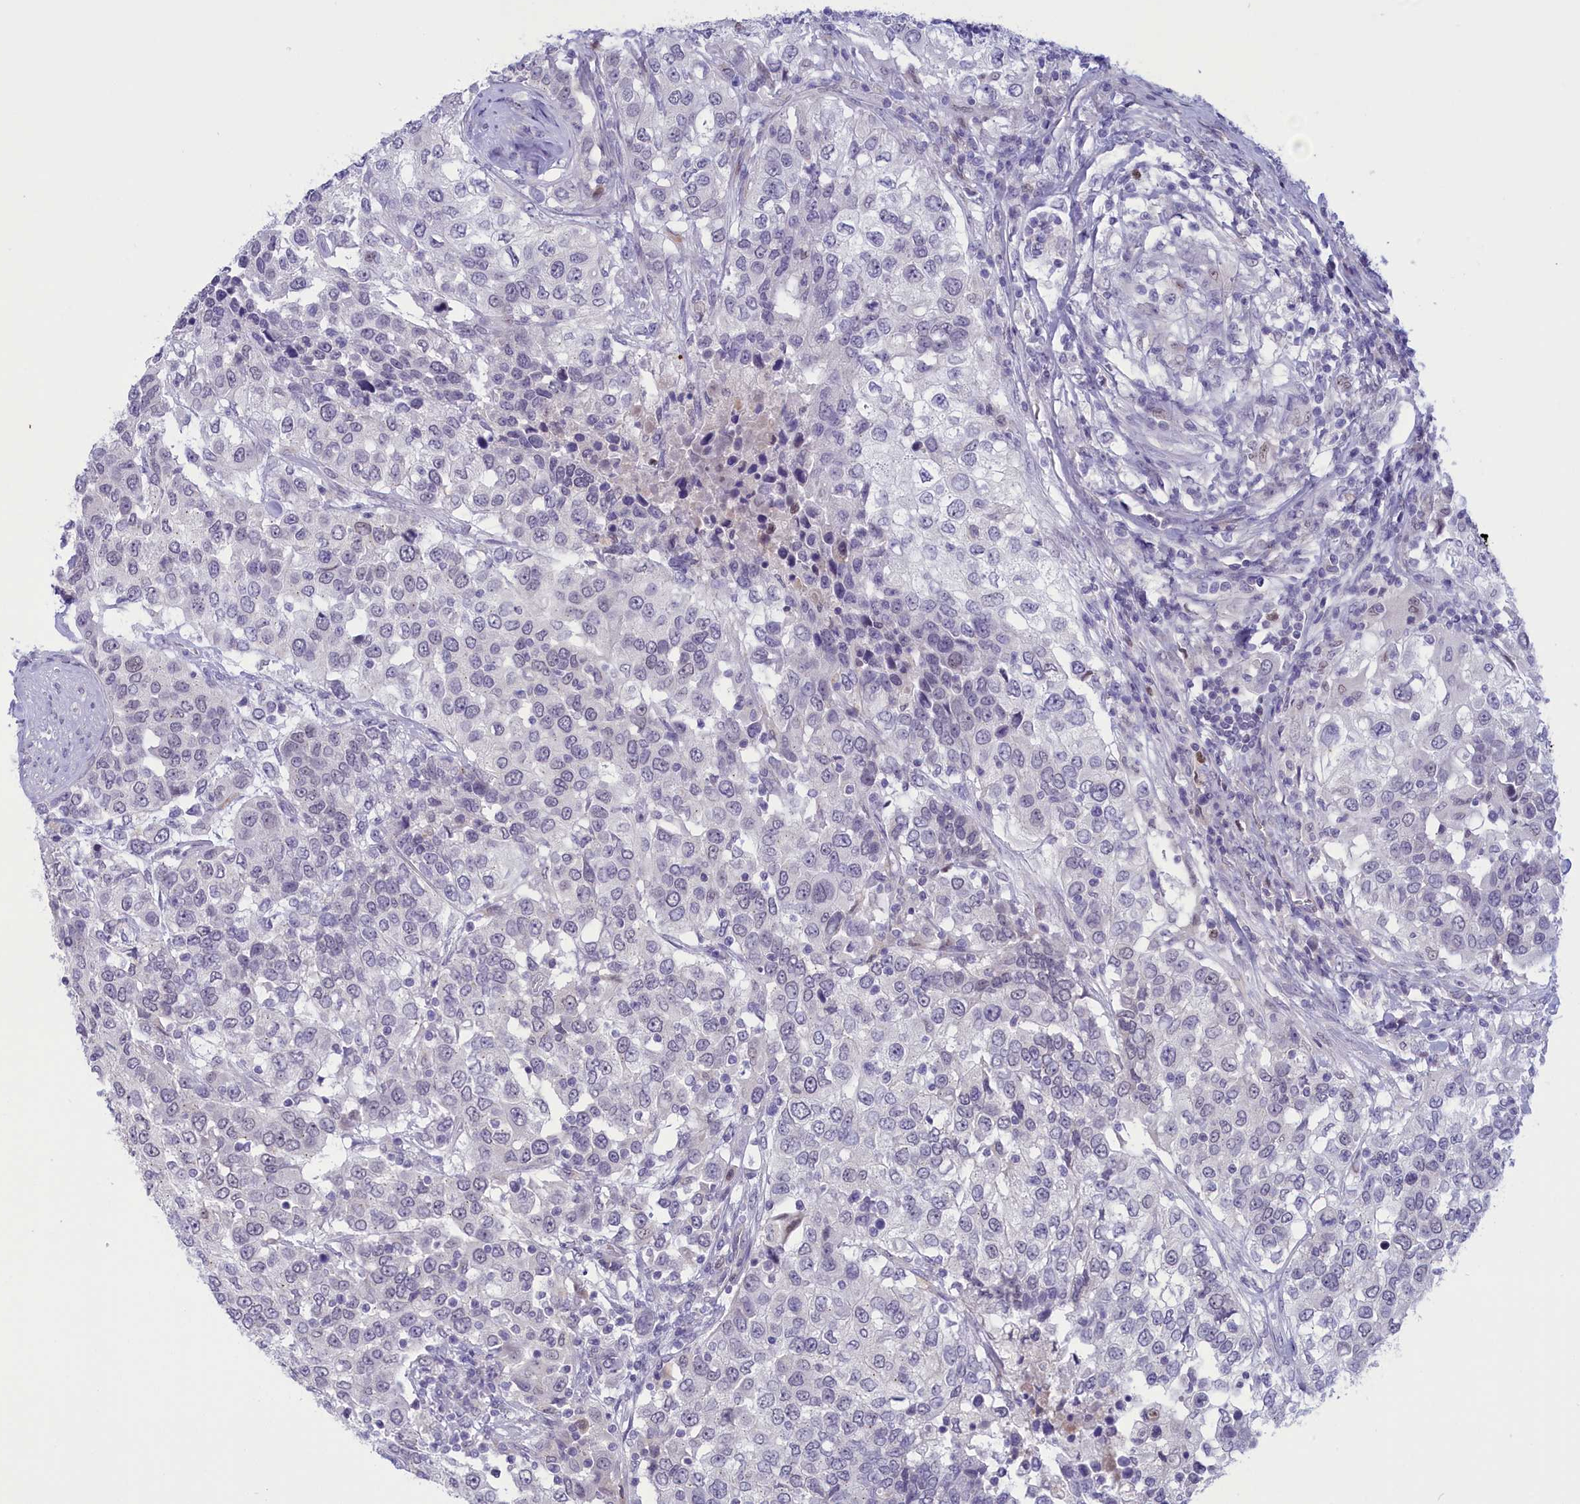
{"staining": {"intensity": "negative", "quantity": "none", "location": "none"}, "tissue": "urothelial cancer", "cell_type": "Tumor cells", "image_type": "cancer", "snomed": [{"axis": "morphology", "description": "Urothelial carcinoma, High grade"}, {"axis": "topography", "description": "Urinary bladder"}], "caption": "IHC of human urothelial carcinoma (high-grade) shows no expression in tumor cells. (DAB immunohistochemistry (IHC) with hematoxylin counter stain).", "gene": "ELOA2", "patient": {"sex": "female", "age": 80}}